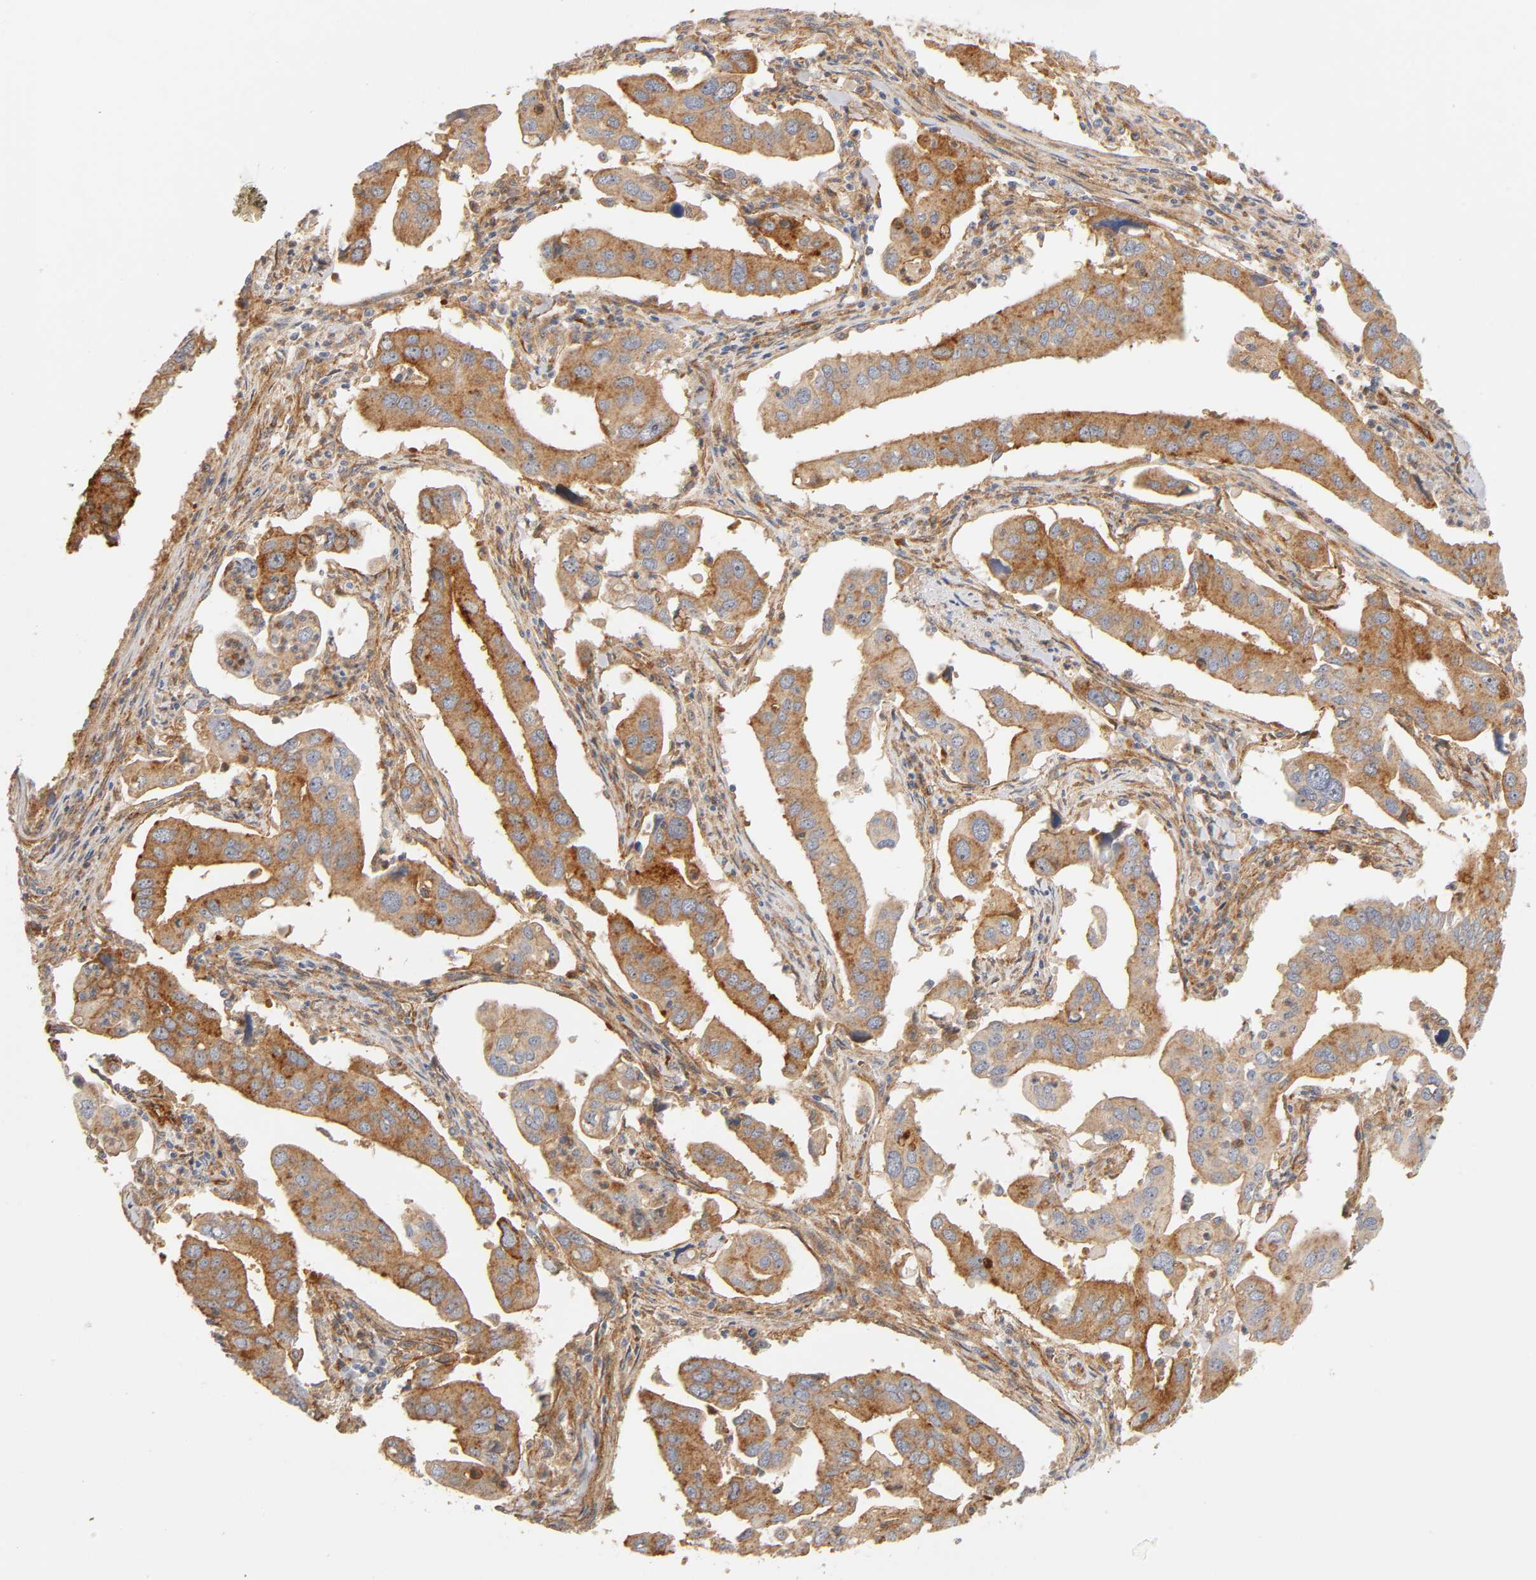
{"staining": {"intensity": "moderate", "quantity": ">75%", "location": "cytoplasmic/membranous"}, "tissue": "lung cancer", "cell_type": "Tumor cells", "image_type": "cancer", "snomed": [{"axis": "morphology", "description": "Adenocarcinoma, NOS"}, {"axis": "topography", "description": "Lung"}], "caption": "Tumor cells demonstrate moderate cytoplasmic/membranous staining in approximately >75% of cells in lung cancer (adenocarcinoma).", "gene": "PLD1", "patient": {"sex": "male", "age": 48}}